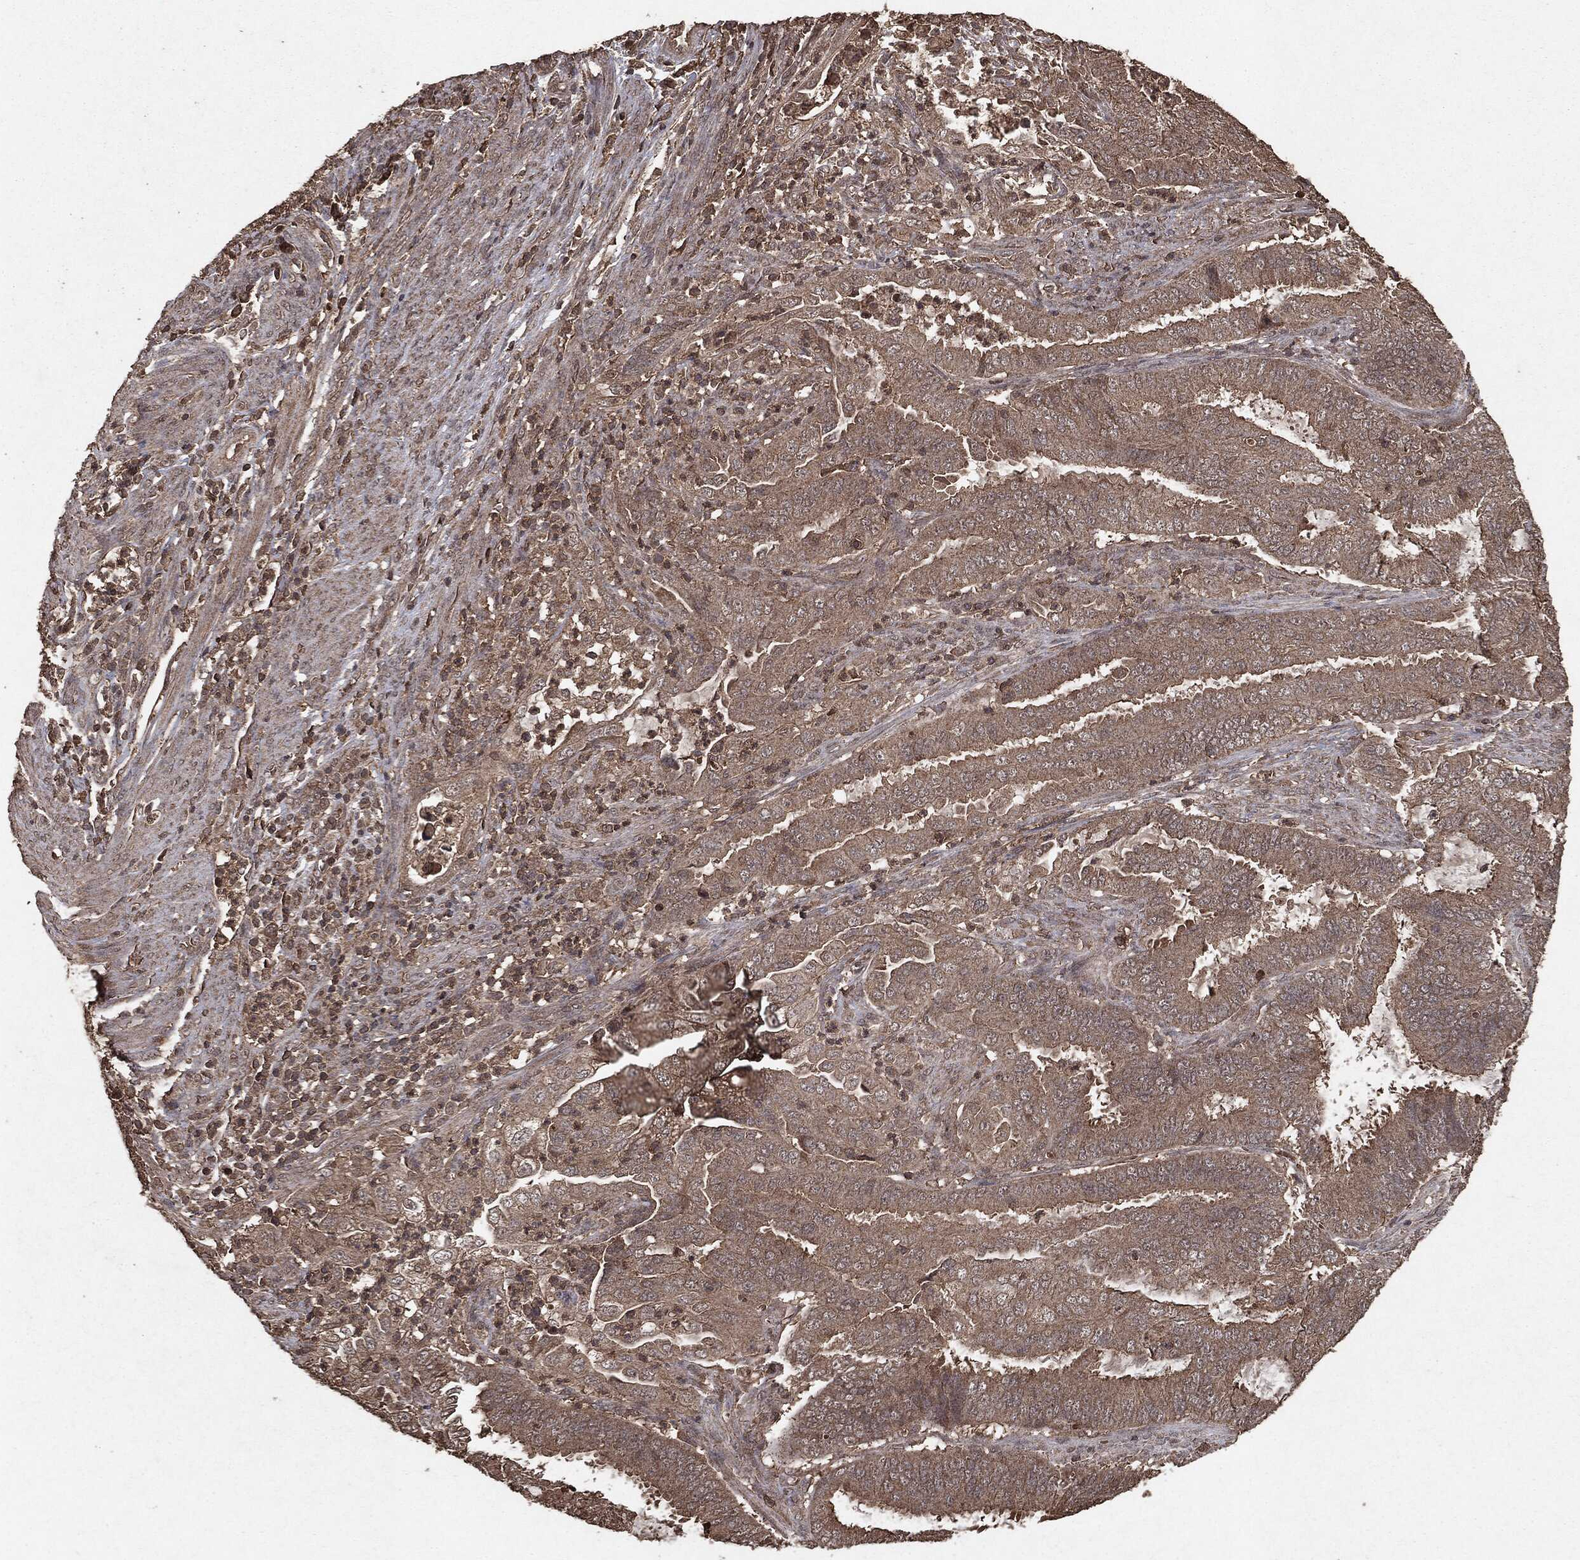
{"staining": {"intensity": "weak", "quantity": "25%-75%", "location": "cytoplasmic/membranous"}, "tissue": "endometrial cancer", "cell_type": "Tumor cells", "image_type": "cancer", "snomed": [{"axis": "morphology", "description": "Adenocarcinoma, NOS"}, {"axis": "topography", "description": "Endometrium"}], "caption": "Immunohistochemistry (IHC) histopathology image of neoplastic tissue: adenocarcinoma (endometrial) stained using immunohistochemistry reveals low levels of weak protein expression localized specifically in the cytoplasmic/membranous of tumor cells, appearing as a cytoplasmic/membranous brown color.", "gene": "NME1", "patient": {"sex": "female", "age": 51}}